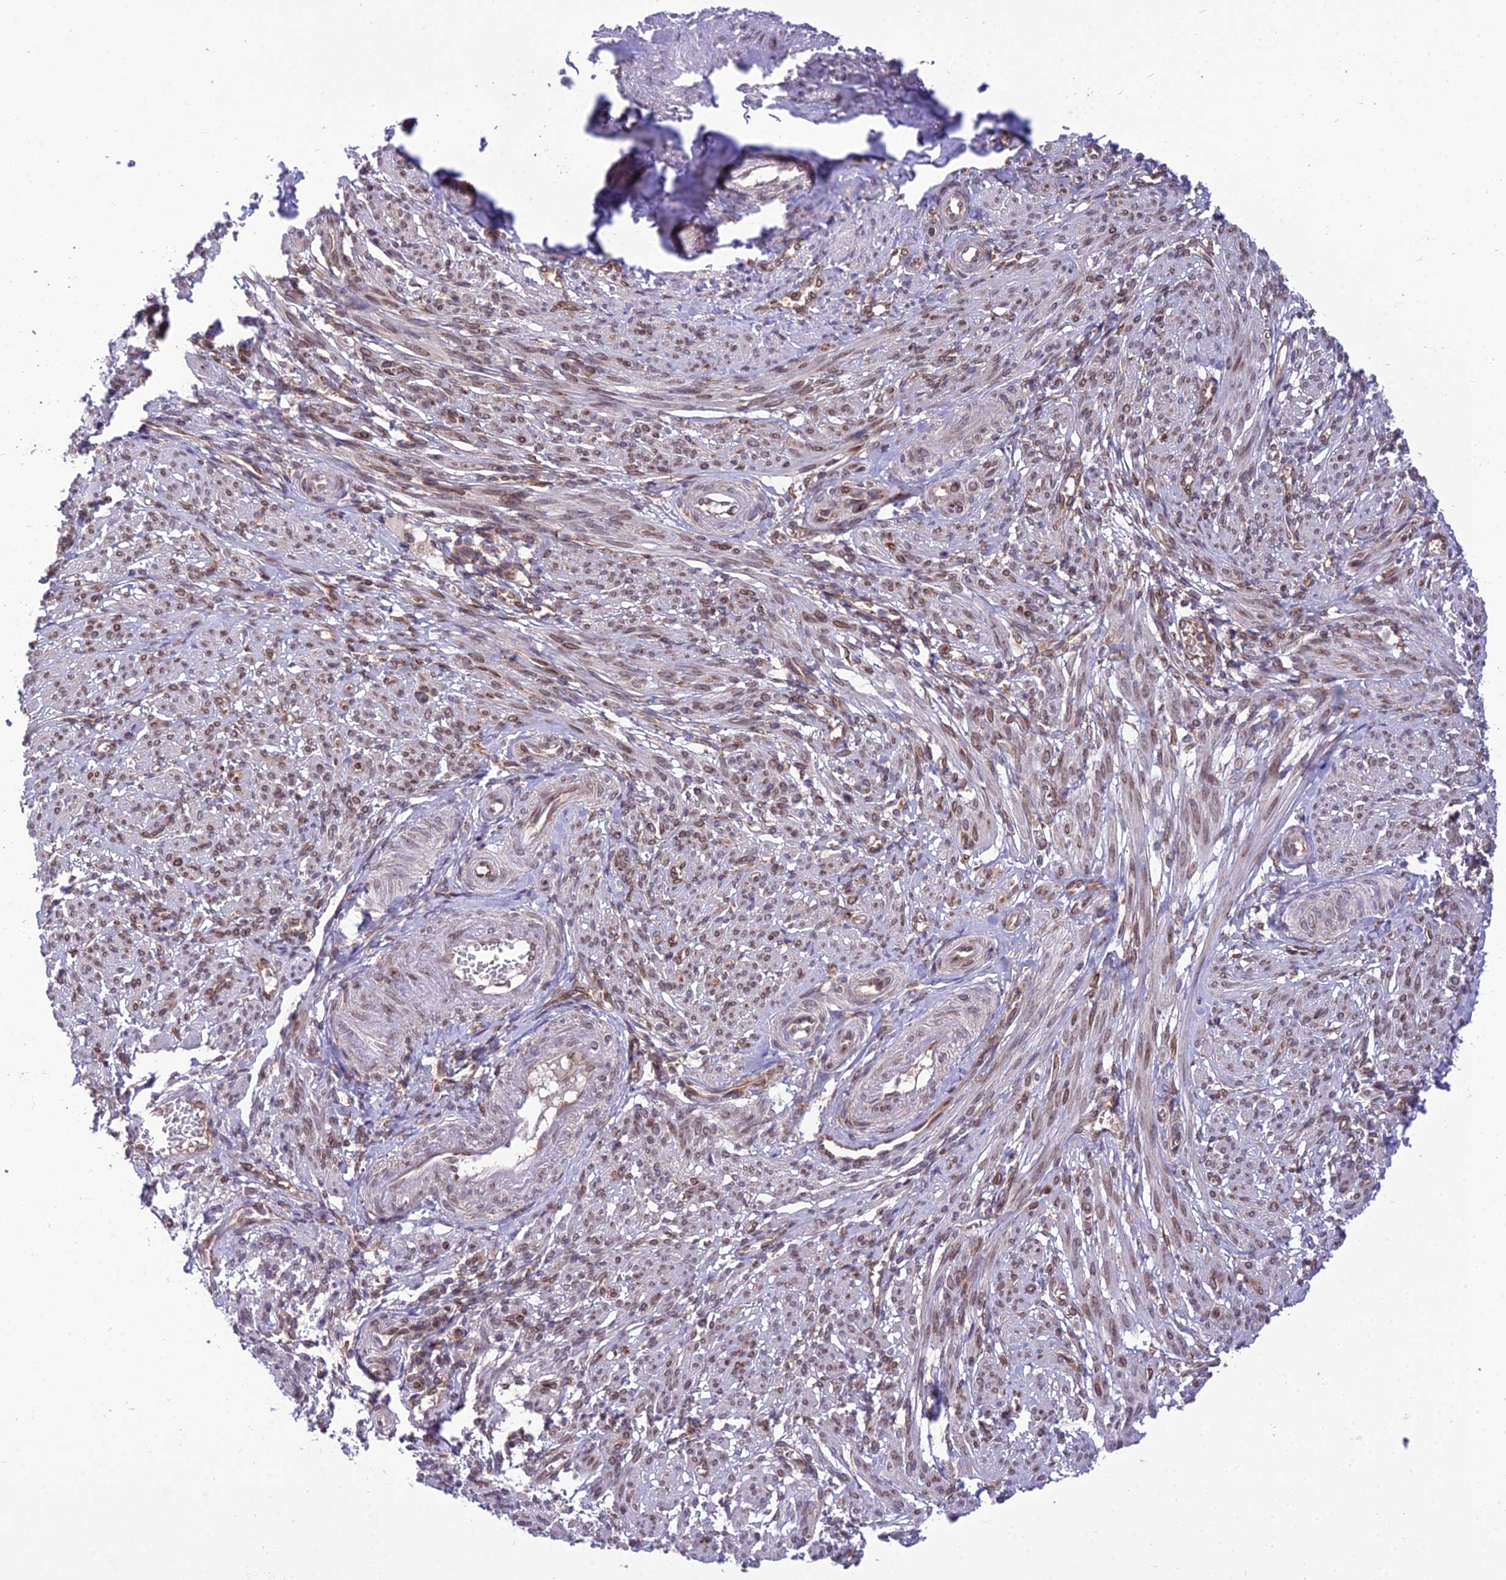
{"staining": {"intensity": "moderate", "quantity": "25%-75%", "location": "nuclear"}, "tissue": "smooth muscle", "cell_type": "Smooth muscle cells", "image_type": "normal", "snomed": [{"axis": "morphology", "description": "Normal tissue, NOS"}, {"axis": "topography", "description": "Smooth muscle"}], "caption": "A high-resolution micrograph shows immunohistochemistry staining of benign smooth muscle, which demonstrates moderate nuclear expression in about 25%-75% of smooth muscle cells. The staining is performed using DAB (3,3'-diaminobenzidine) brown chromogen to label protein expression. The nuclei are counter-stained blue using hematoxylin.", "gene": "DHCR7", "patient": {"sex": "female", "age": 39}}